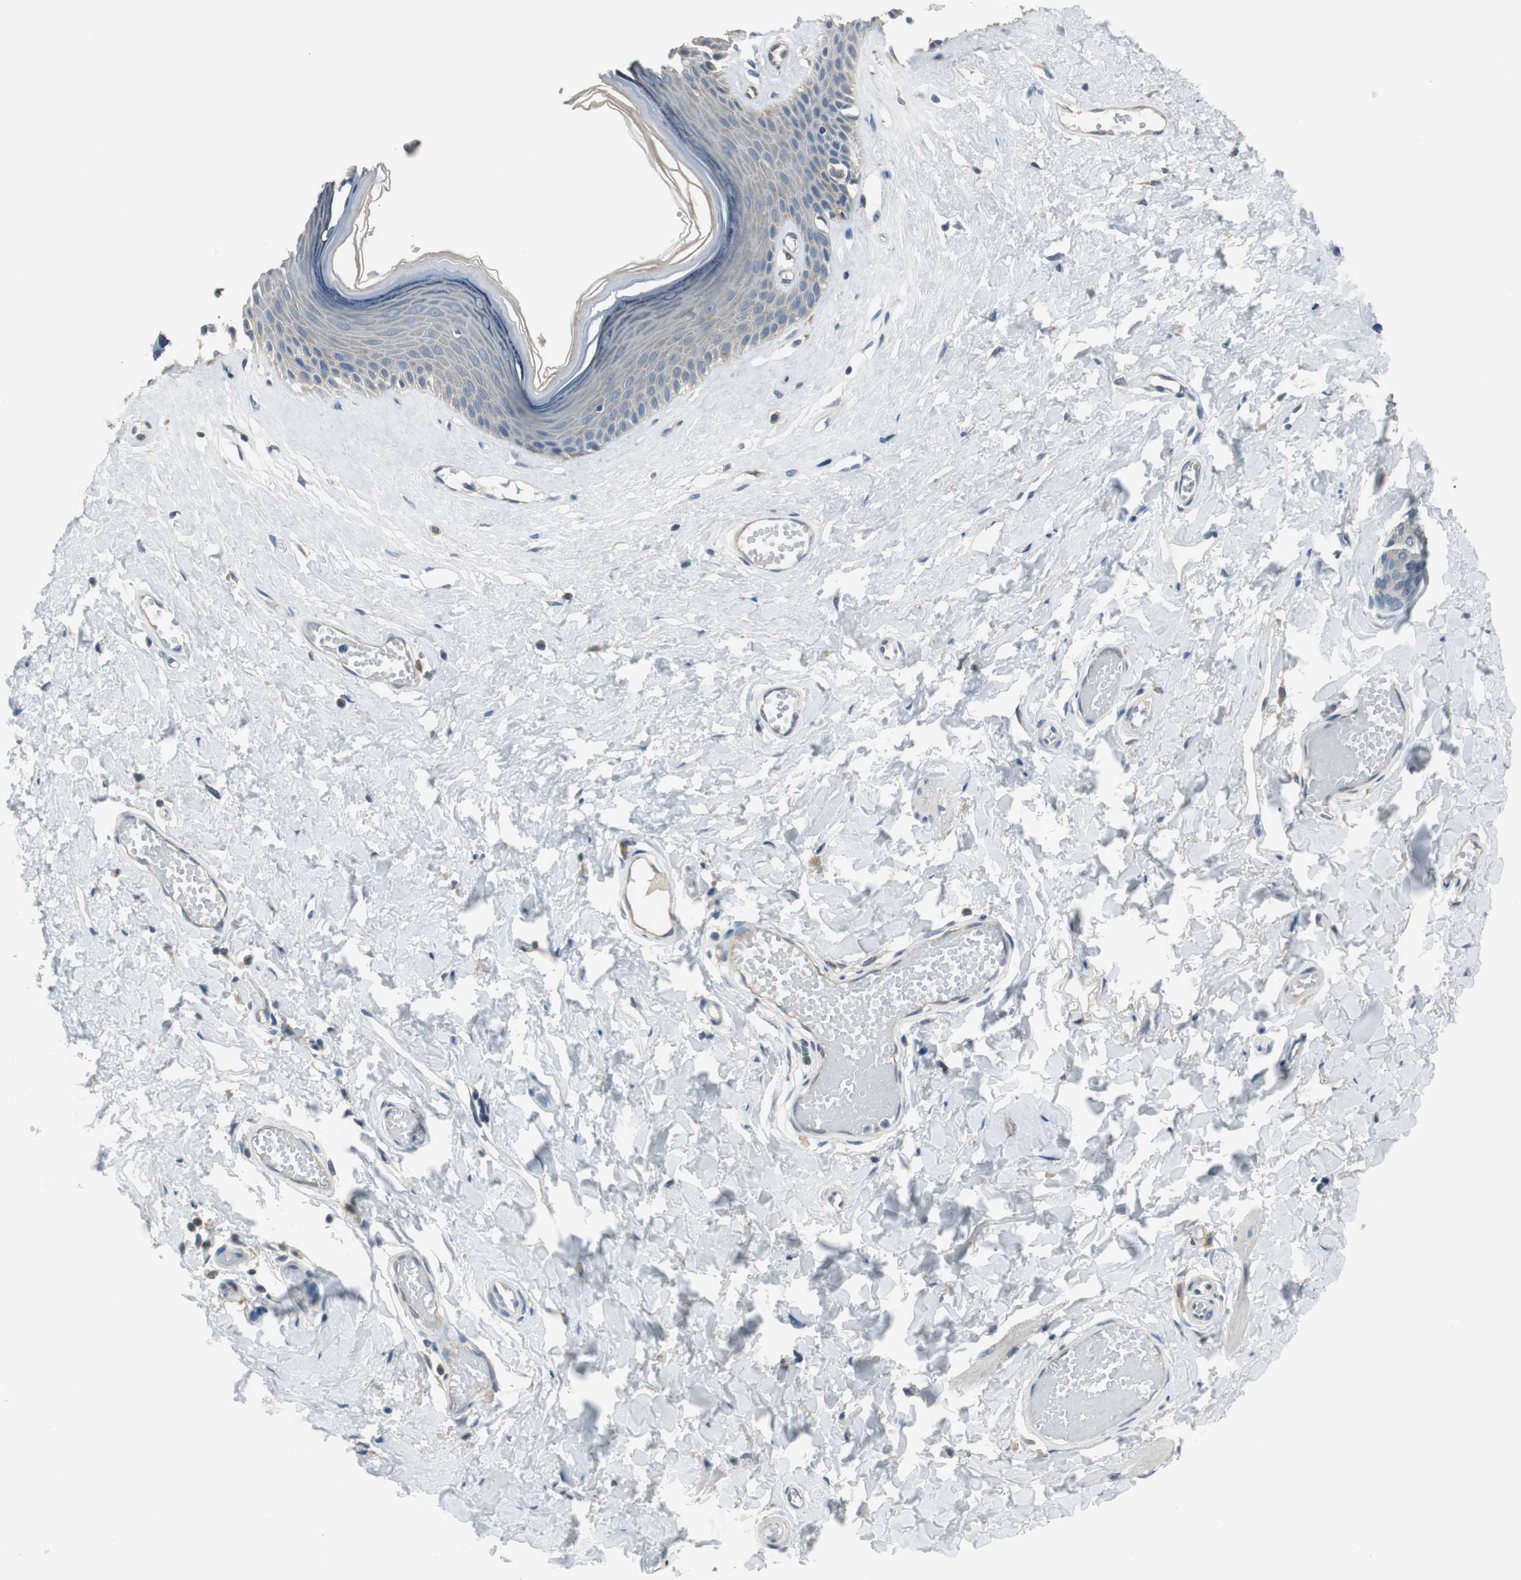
{"staining": {"intensity": "negative", "quantity": "none", "location": "none"}, "tissue": "skin", "cell_type": "Epidermal cells", "image_type": "normal", "snomed": [{"axis": "morphology", "description": "Normal tissue, NOS"}, {"axis": "morphology", "description": "Inflammation, NOS"}, {"axis": "topography", "description": "Vulva"}], "caption": "High magnification brightfield microscopy of unremarkable skin stained with DAB (brown) and counterstained with hematoxylin (blue): epidermal cells show no significant positivity. (Brightfield microscopy of DAB (3,3'-diaminobenzidine) immunohistochemistry at high magnification).", "gene": "MTIF2", "patient": {"sex": "female", "age": 84}}